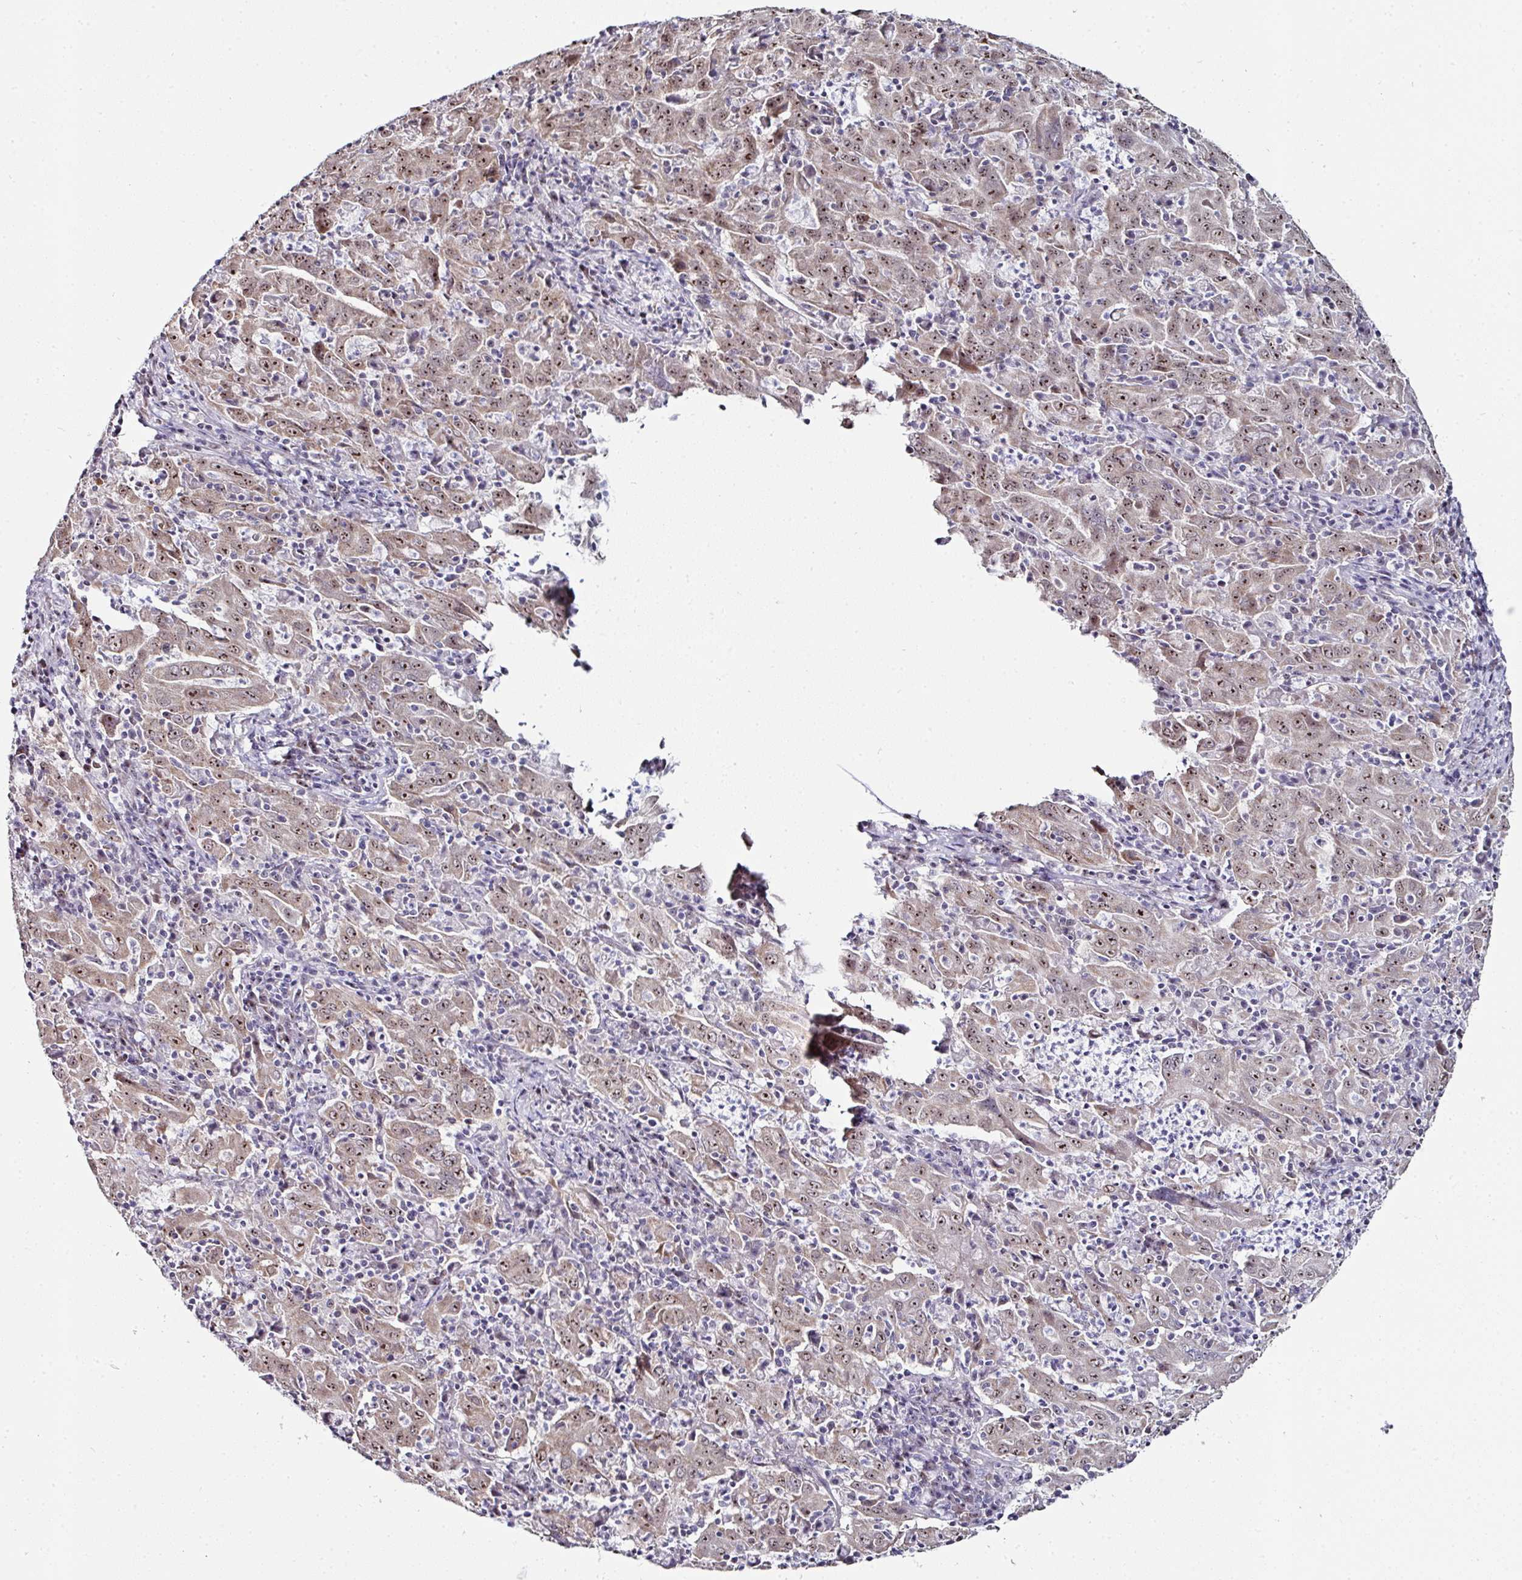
{"staining": {"intensity": "weak", "quantity": ">75%", "location": "cytoplasmic/membranous,nuclear"}, "tissue": "pancreatic cancer", "cell_type": "Tumor cells", "image_type": "cancer", "snomed": [{"axis": "morphology", "description": "Adenocarcinoma, NOS"}, {"axis": "topography", "description": "Pancreas"}], "caption": "A photomicrograph showing weak cytoplasmic/membranous and nuclear staining in approximately >75% of tumor cells in pancreatic adenocarcinoma, as visualized by brown immunohistochemical staining.", "gene": "NACC2", "patient": {"sex": "male", "age": 63}}